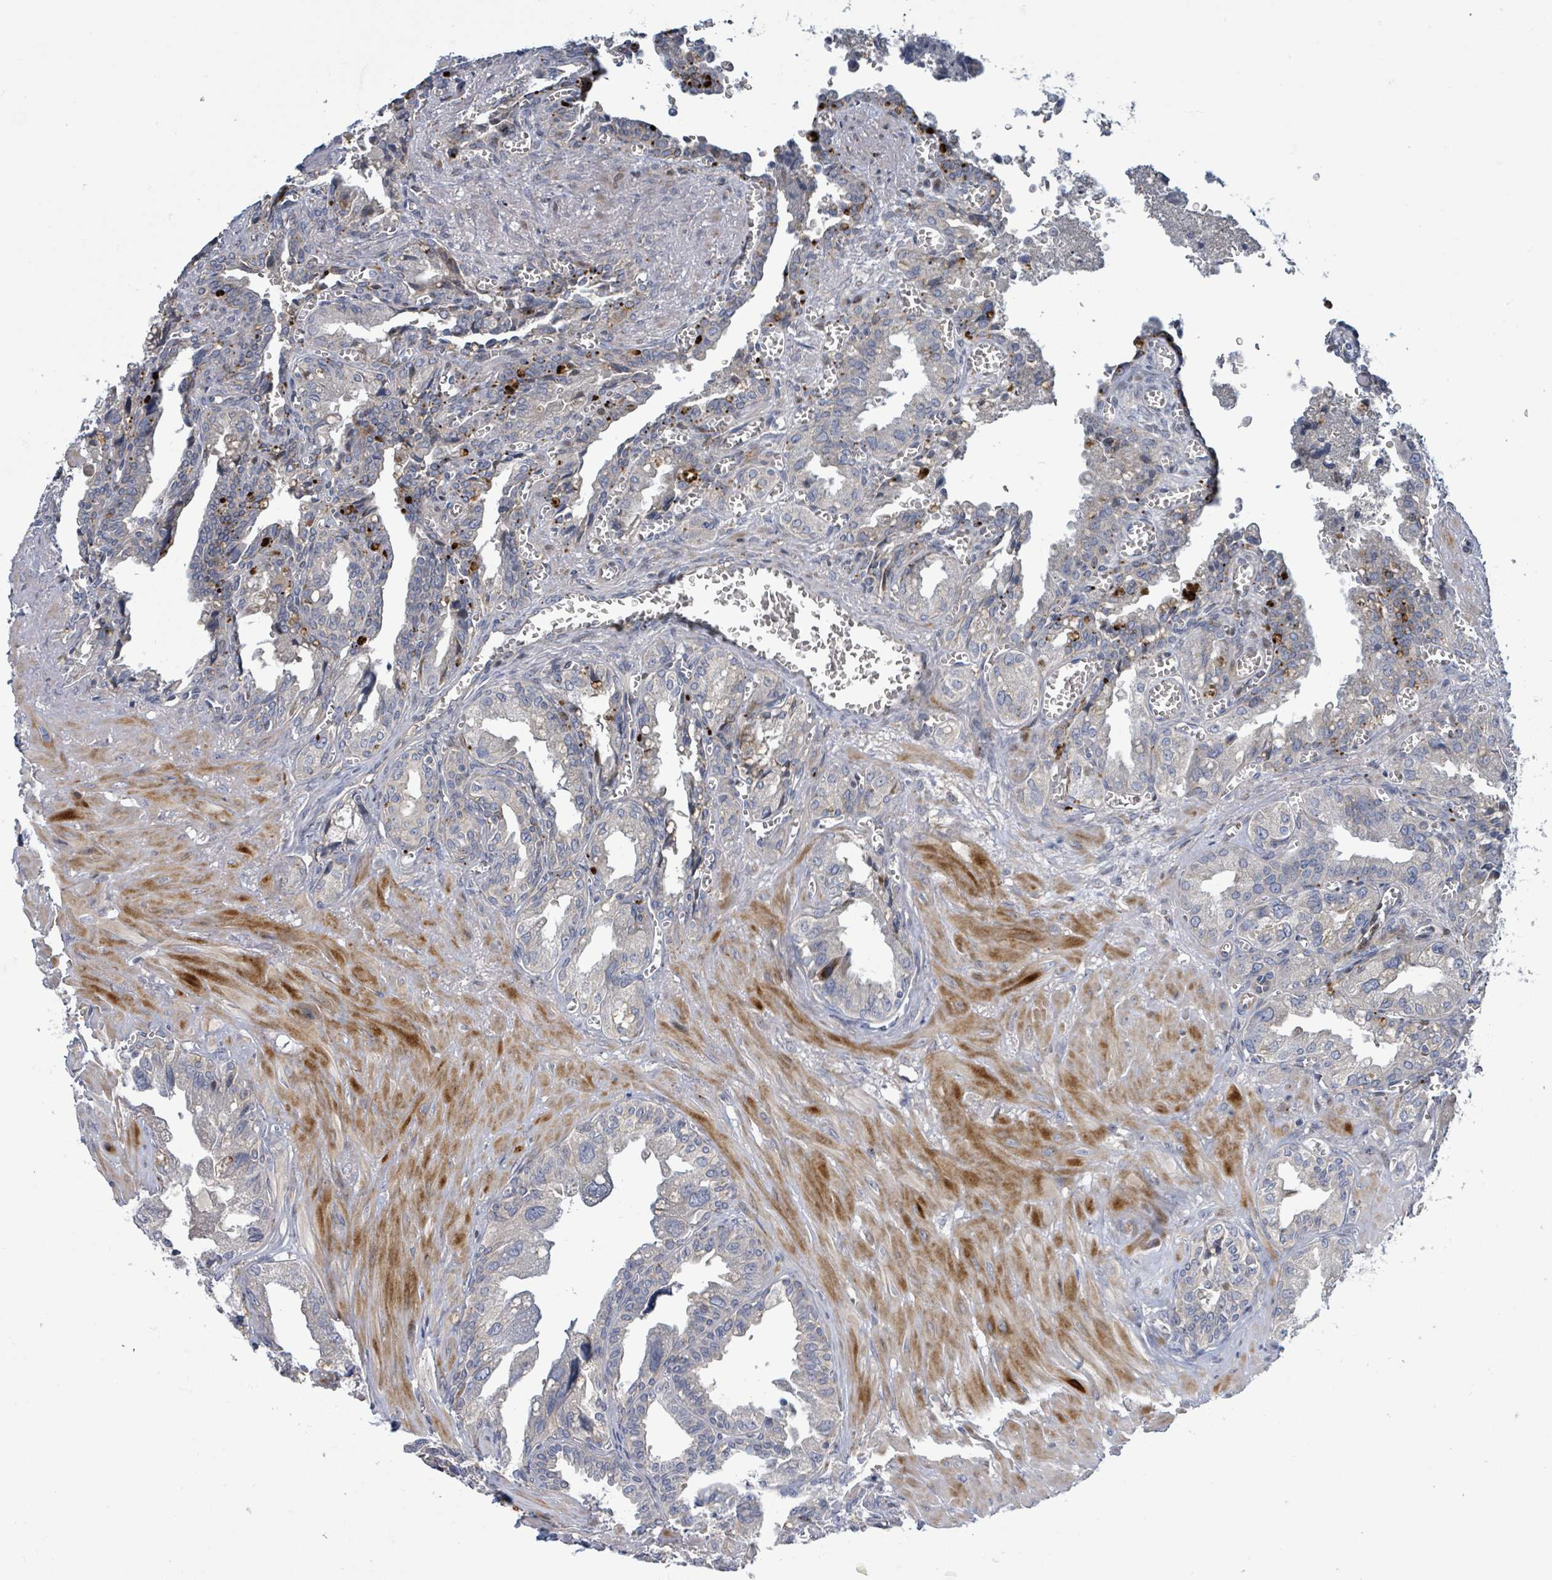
{"staining": {"intensity": "moderate", "quantity": "<25%", "location": "cytoplasmic/membranous"}, "tissue": "seminal vesicle", "cell_type": "Glandular cells", "image_type": "normal", "snomed": [{"axis": "morphology", "description": "Normal tissue, NOS"}, {"axis": "topography", "description": "Seminal veicle"}], "caption": "IHC staining of unremarkable seminal vesicle, which displays low levels of moderate cytoplasmic/membranous staining in approximately <25% of glandular cells indicating moderate cytoplasmic/membranous protein expression. The staining was performed using DAB (3,3'-diaminobenzidine) (brown) for protein detection and nuclei were counterstained in hematoxylin (blue).", "gene": "CFAP210", "patient": {"sex": "male", "age": 67}}